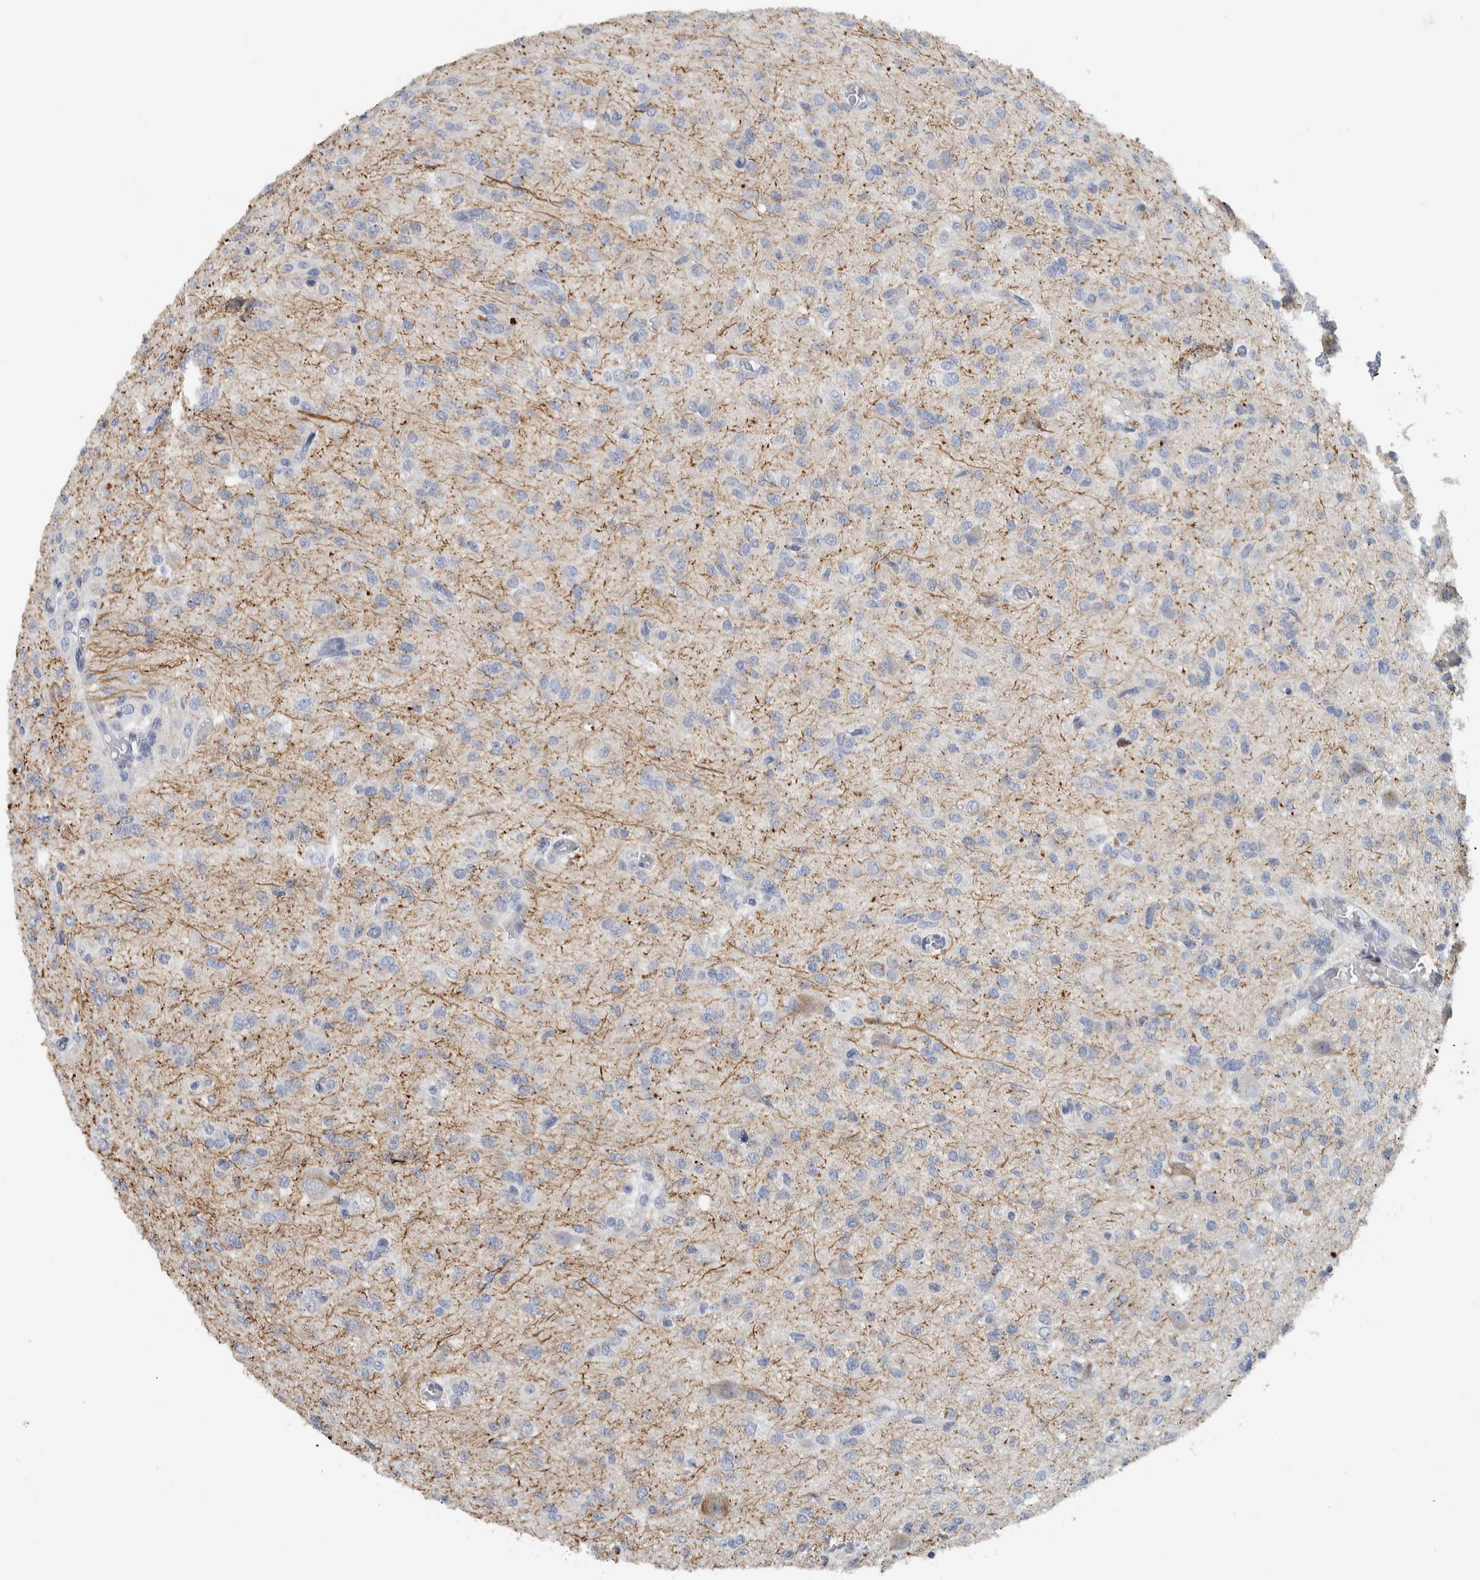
{"staining": {"intensity": "negative", "quantity": "none", "location": "none"}, "tissue": "glioma", "cell_type": "Tumor cells", "image_type": "cancer", "snomed": [{"axis": "morphology", "description": "Glioma, malignant, High grade"}, {"axis": "topography", "description": "Brain"}], "caption": "Tumor cells are negative for protein expression in human glioma. (DAB (3,3'-diaminobenzidine) immunohistochemistry (IHC) with hematoxylin counter stain).", "gene": "NEFM", "patient": {"sex": "female", "age": 59}}